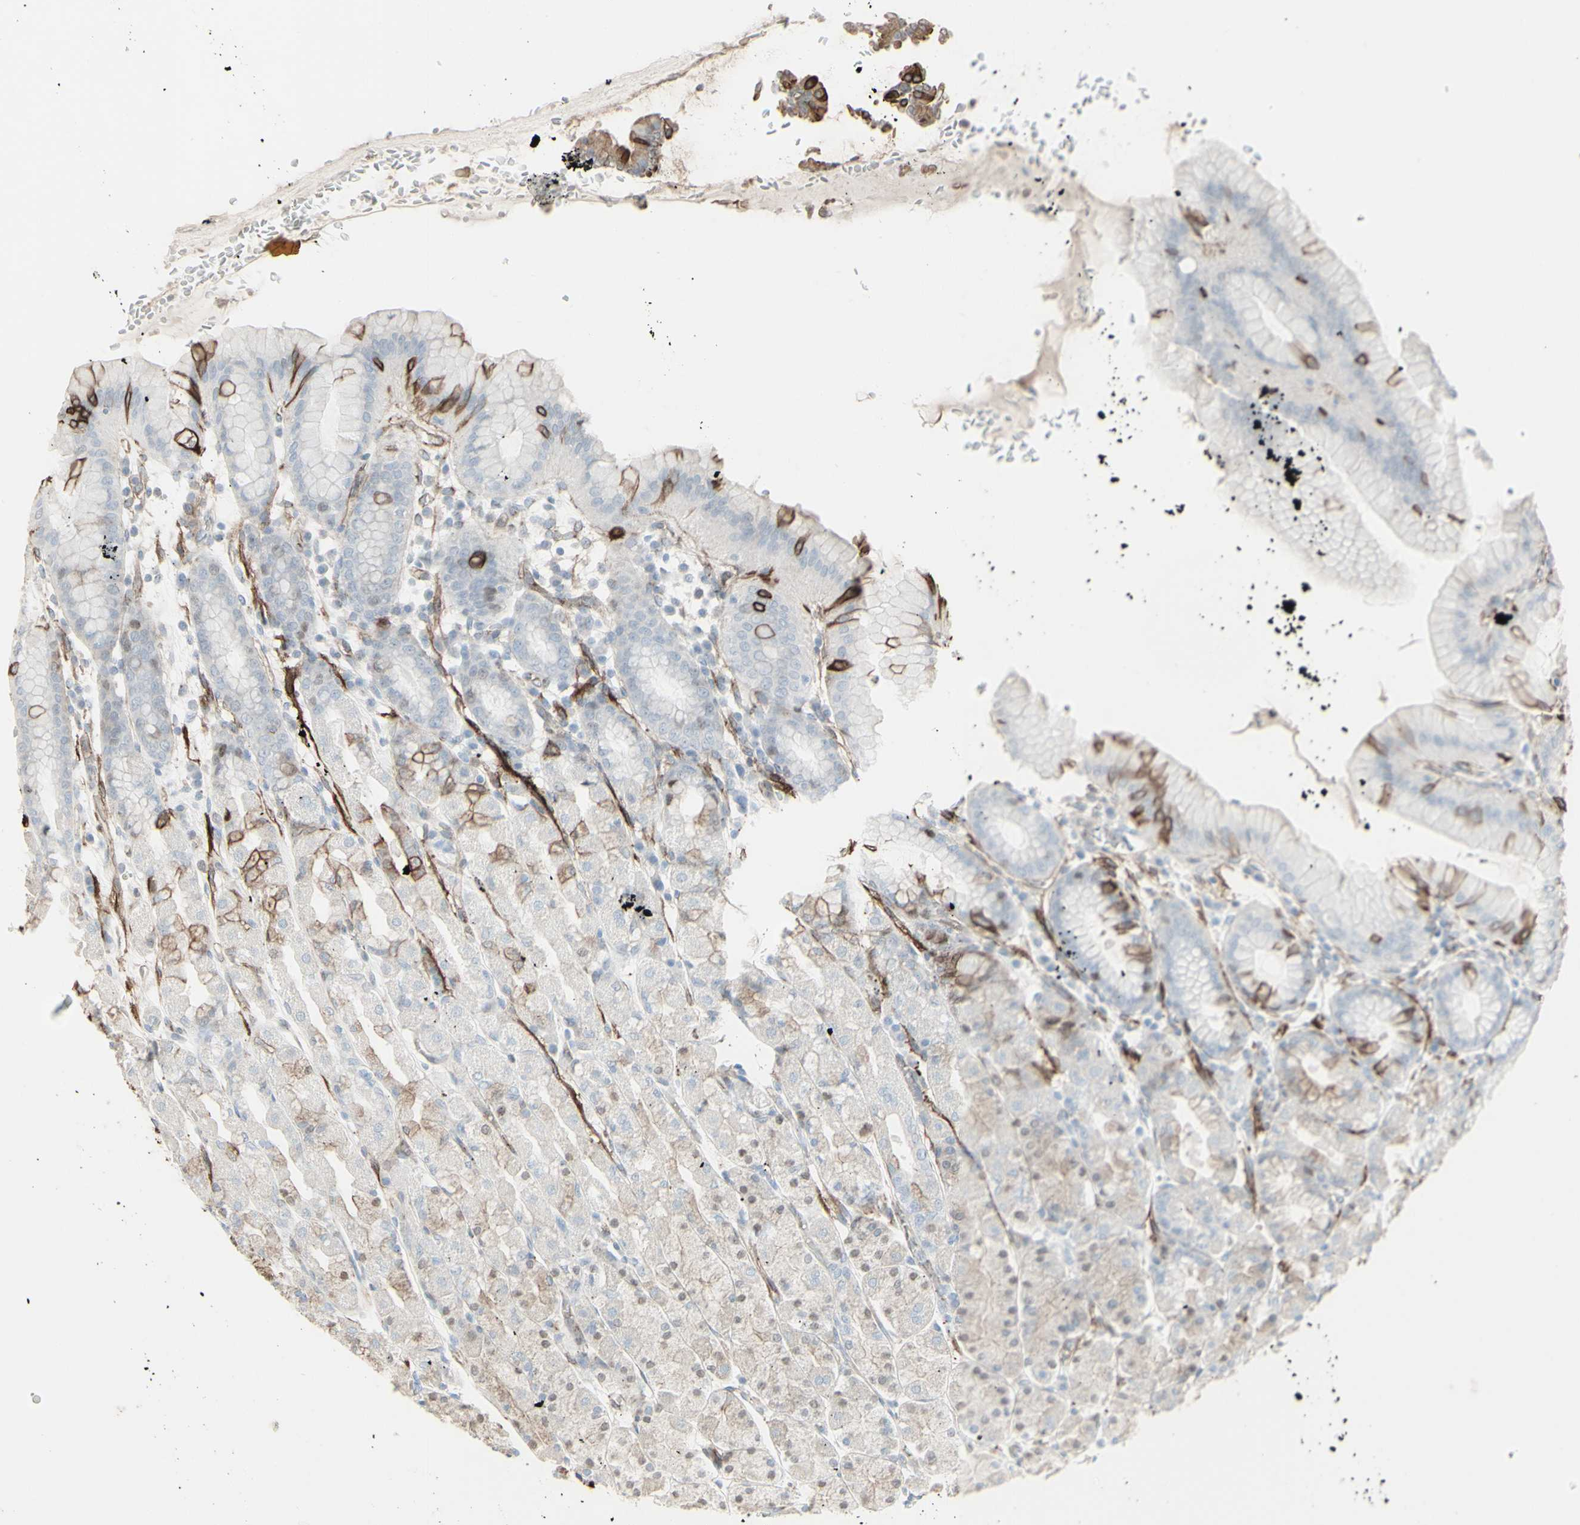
{"staining": {"intensity": "moderate", "quantity": "<25%", "location": "cytoplasmic/membranous"}, "tissue": "stomach", "cell_type": "Glandular cells", "image_type": "normal", "snomed": [{"axis": "morphology", "description": "Normal tissue, NOS"}, {"axis": "topography", "description": "Stomach, upper"}], "caption": "An IHC image of normal tissue is shown. Protein staining in brown shows moderate cytoplasmic/membranous positivity in stomach within glandular cells. (DAB IHC, brown staining for protein, blue staining for nuclei).", "gene": "GJA1", "patient": {"sex": "male", "age": 68}}